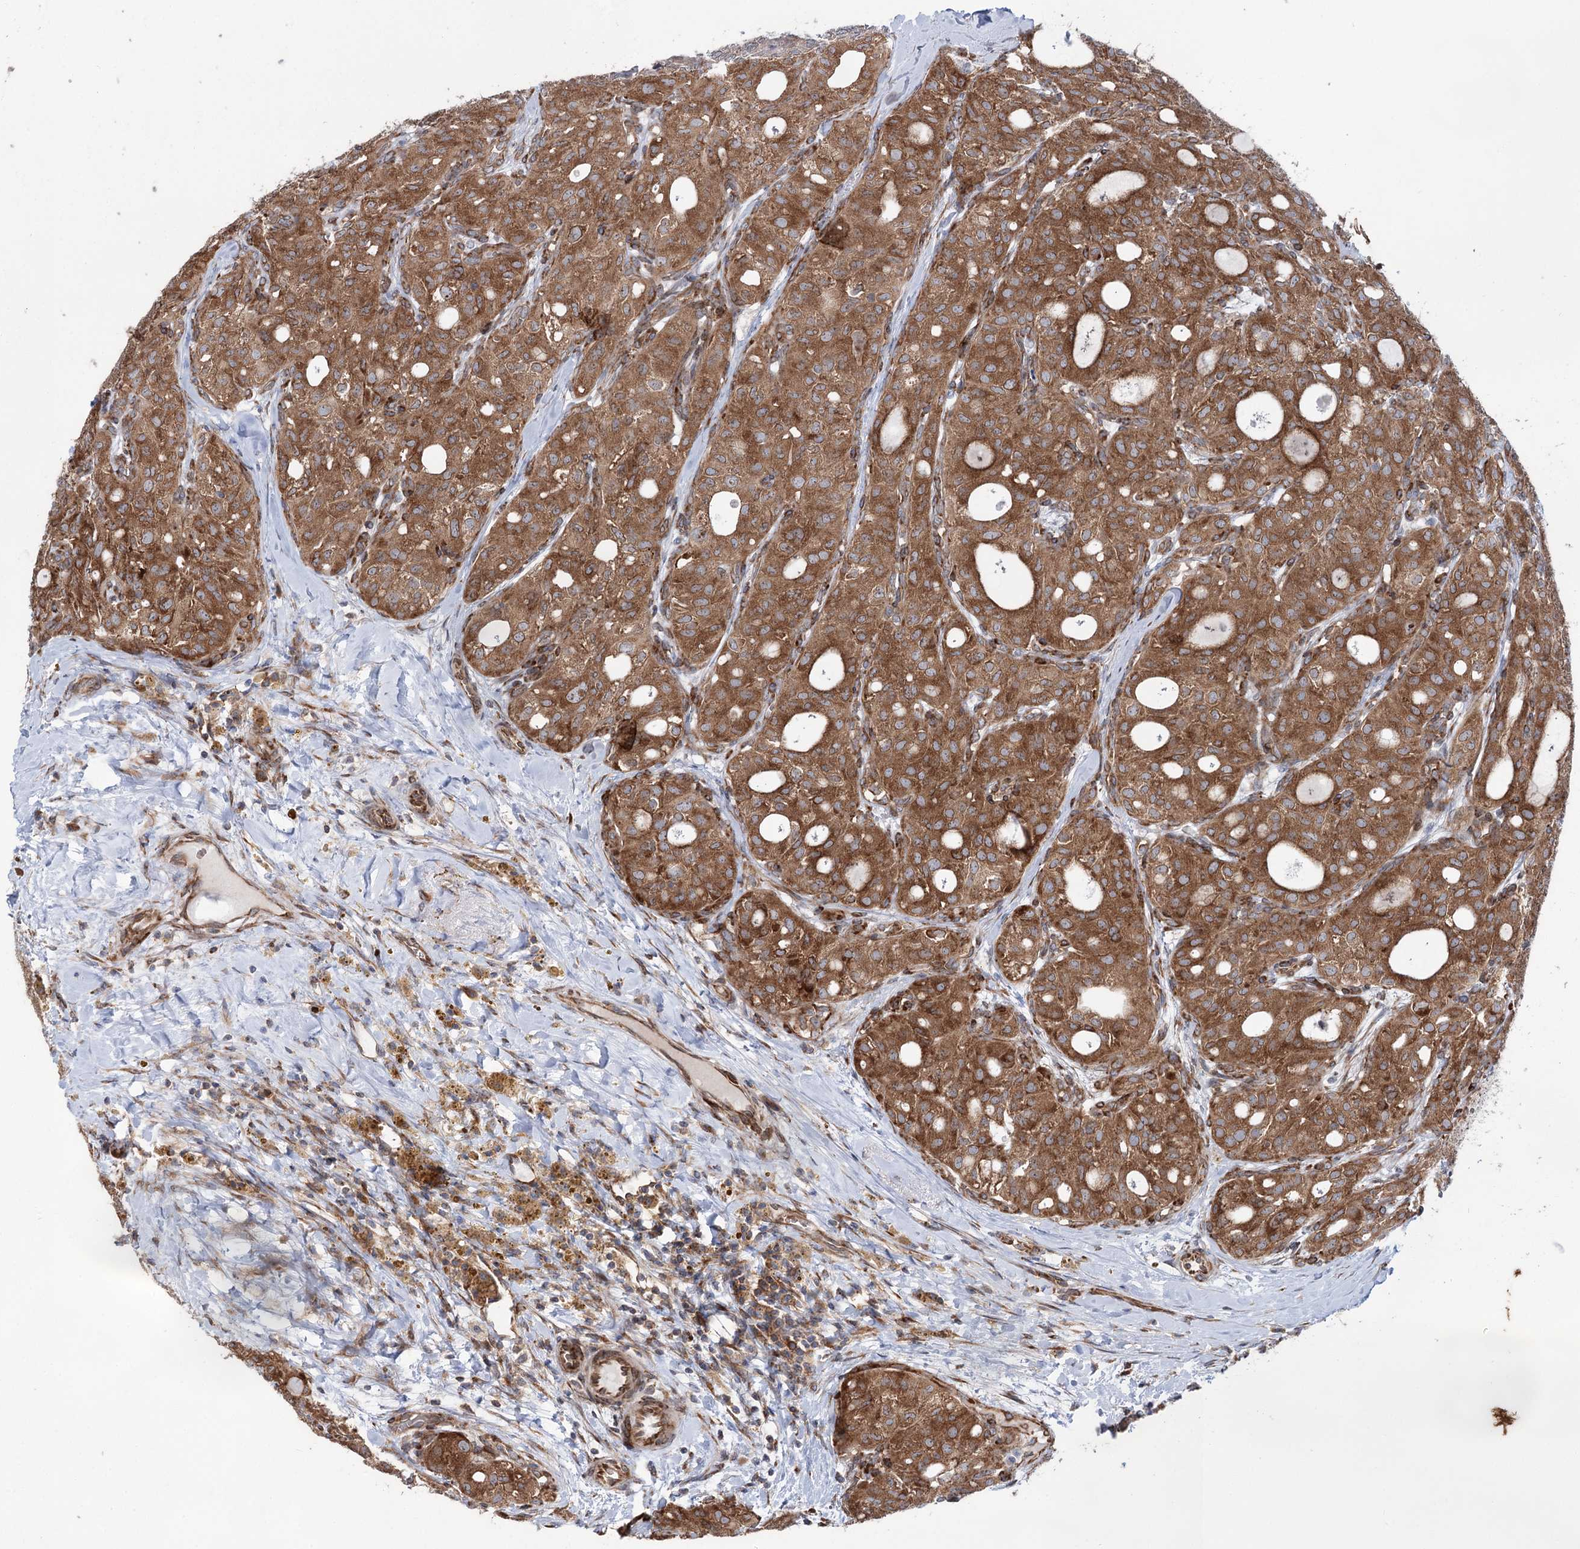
{"staining": {"intensity": "strong", "quantity": ">75%", "location": "cytoplasmic/membranous"}, "tissue": "thyroid cancer", "cell_type": "Tumor cells", "image_type": "cancer", "snomed": [{"axis": "morphology", "description": "Follicular adenoma carcinoma, NOS"}, {"axis": "topography", "description": "Thyroid gland"}], "caption": "Strong cytoplasmic/membranous expression is identified in about >75% of tumor cells in thyroid follicular adenoma carcinoma.", "gene": "VWA2", "patient": {"sex": "male", "age": 75}}